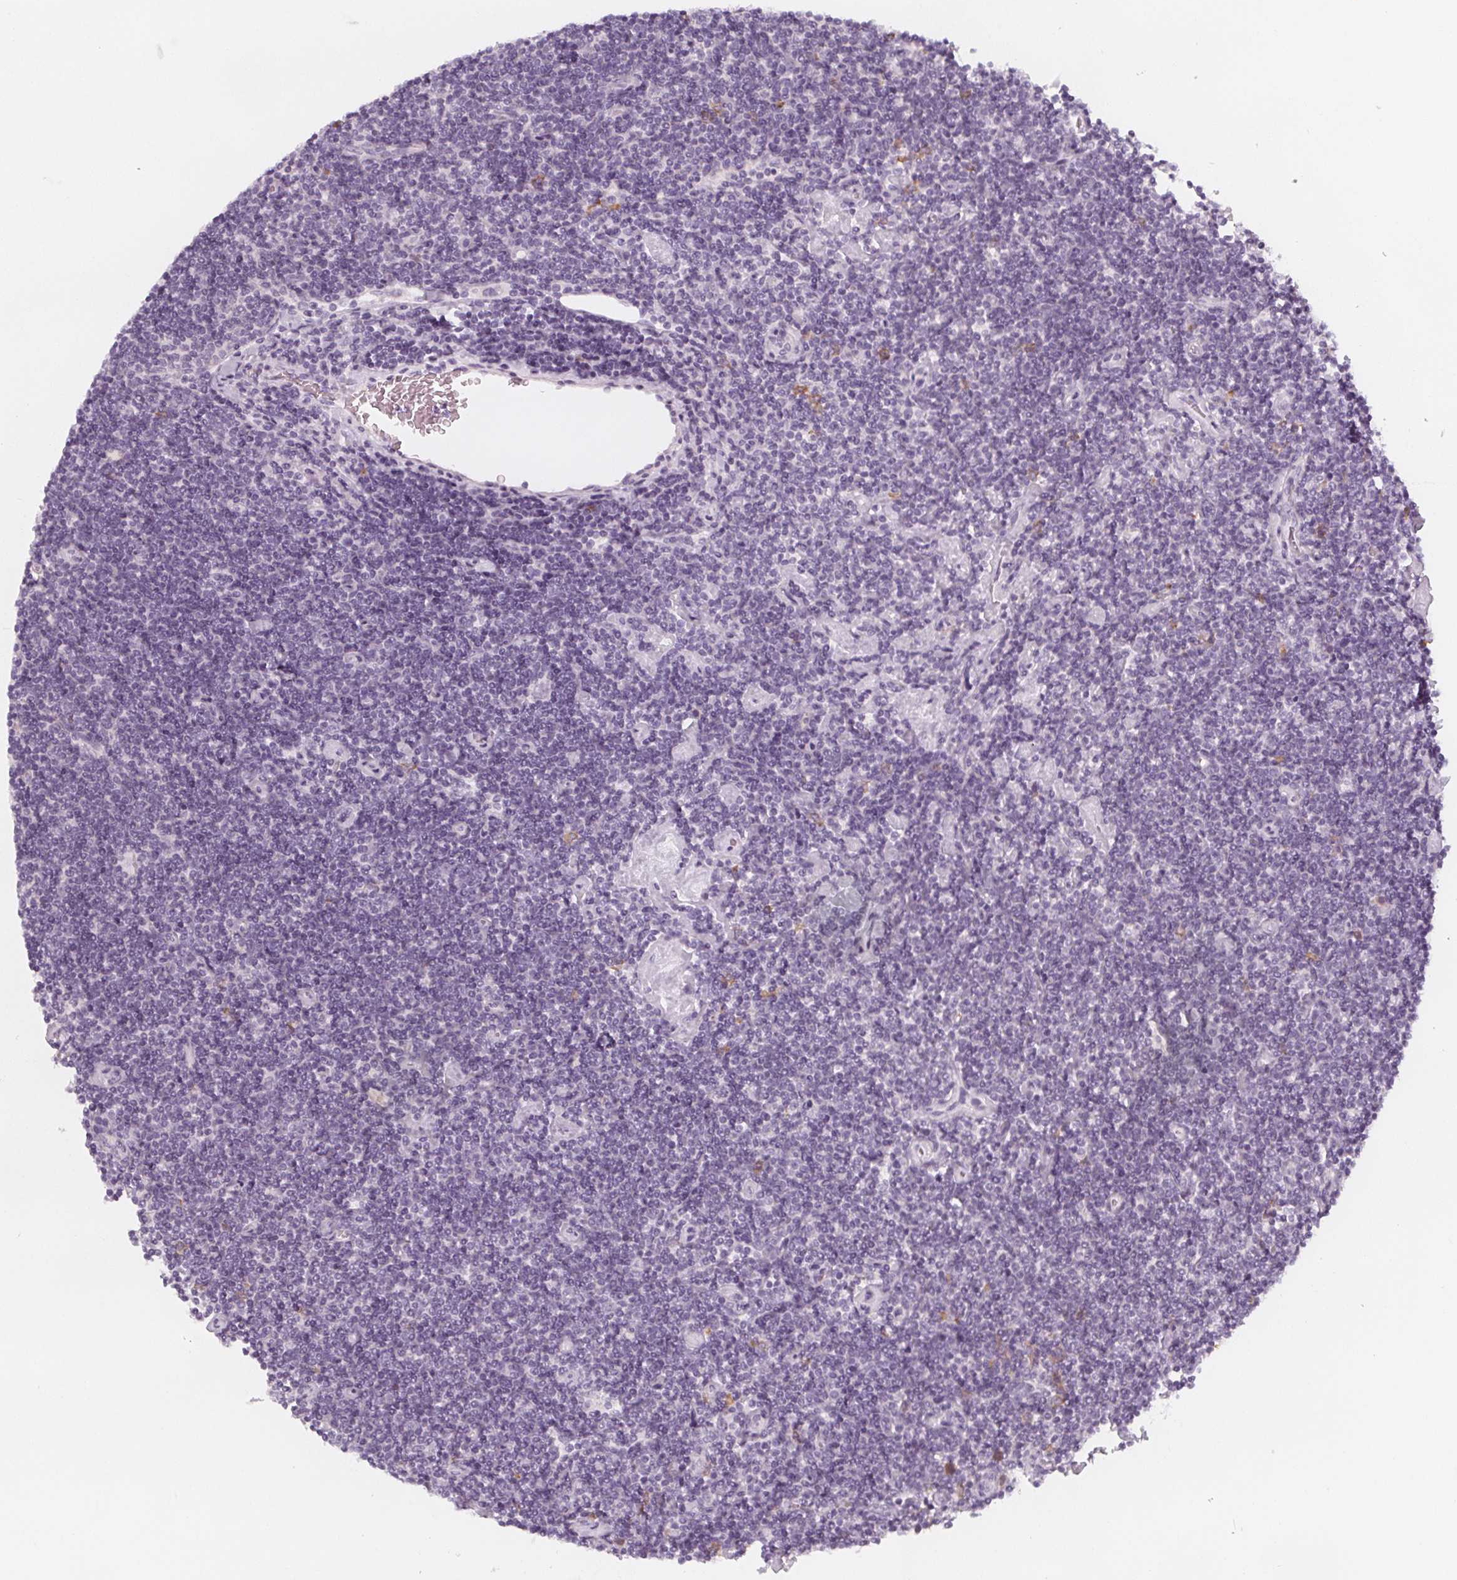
{"staining": {"intensity": "negative", "quantity": "none", "location": "none"}, "tissue": "lymphoma", "cell_type": "Tumor cells", "image_type": "cancer", "snomed": [{"axis": "morphology", "description": "Hodgkin's disease, NOS"}, {"axis": "topography", "description": "Lymph node"}], "caption": "This is an IHC histopathology image of Hodgkin's disease. There is no positivity in tumor cells.", "gene": "MAP1A", "patient": {"sex": "male", "age": 40}}